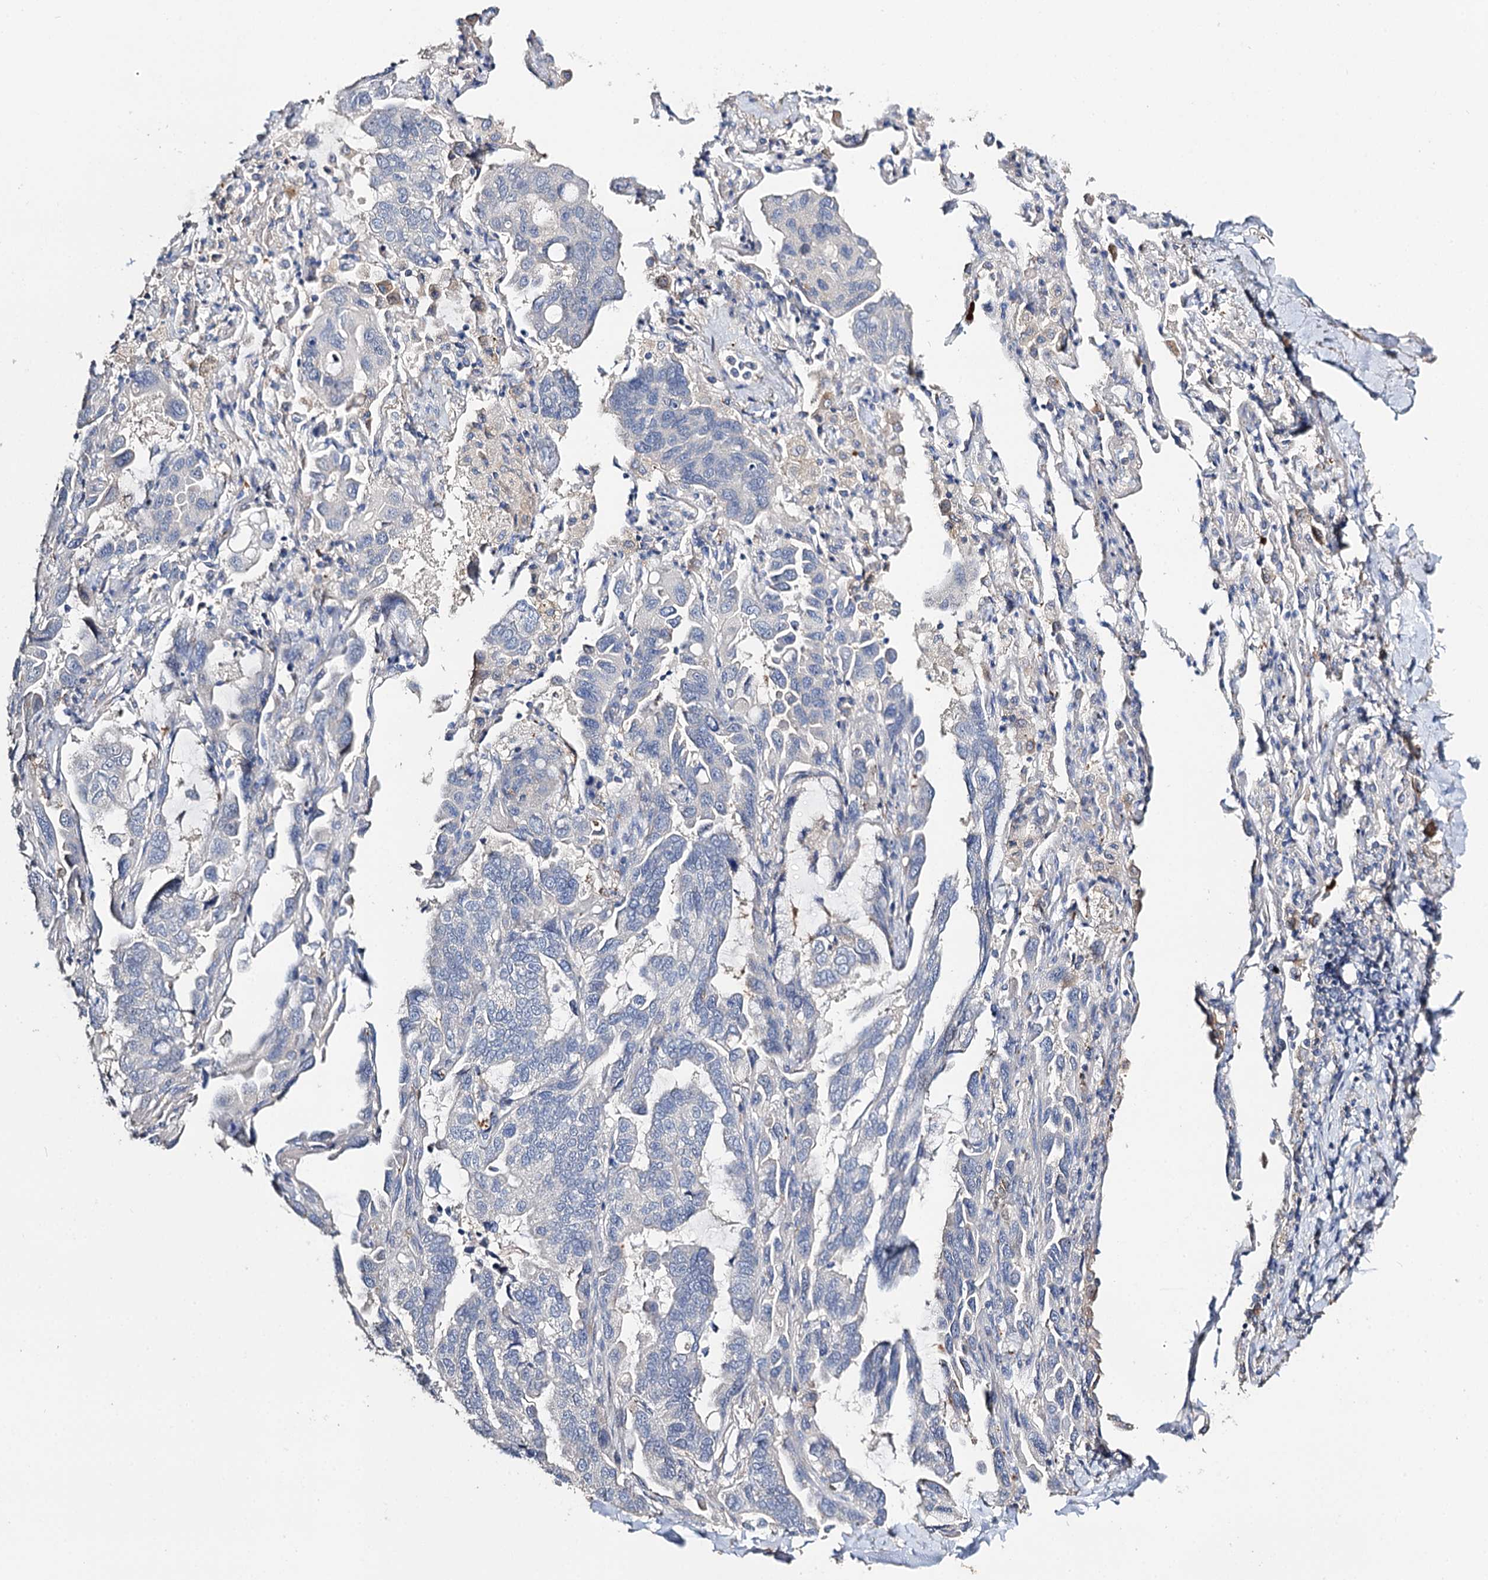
{"staining": {"intensity": "negative", "quantity": "none", "location": "none"}, "tissue": "lung cancer", "cell_type": "Tumor cells", "image_type": "cancer", "snomed": [{"axis": "morphology", "description": "Adenocarcinoma, NOS"}, {"axis": "topography", "description": "Lung"}], "caption": "An IHC image of adenocarcinoma (lung) is shown. There is no staining in tumor cells of adenocarcinoma (lung).", "gene": "DNAH6", "patient": {"sex": "male", "age": 64}}